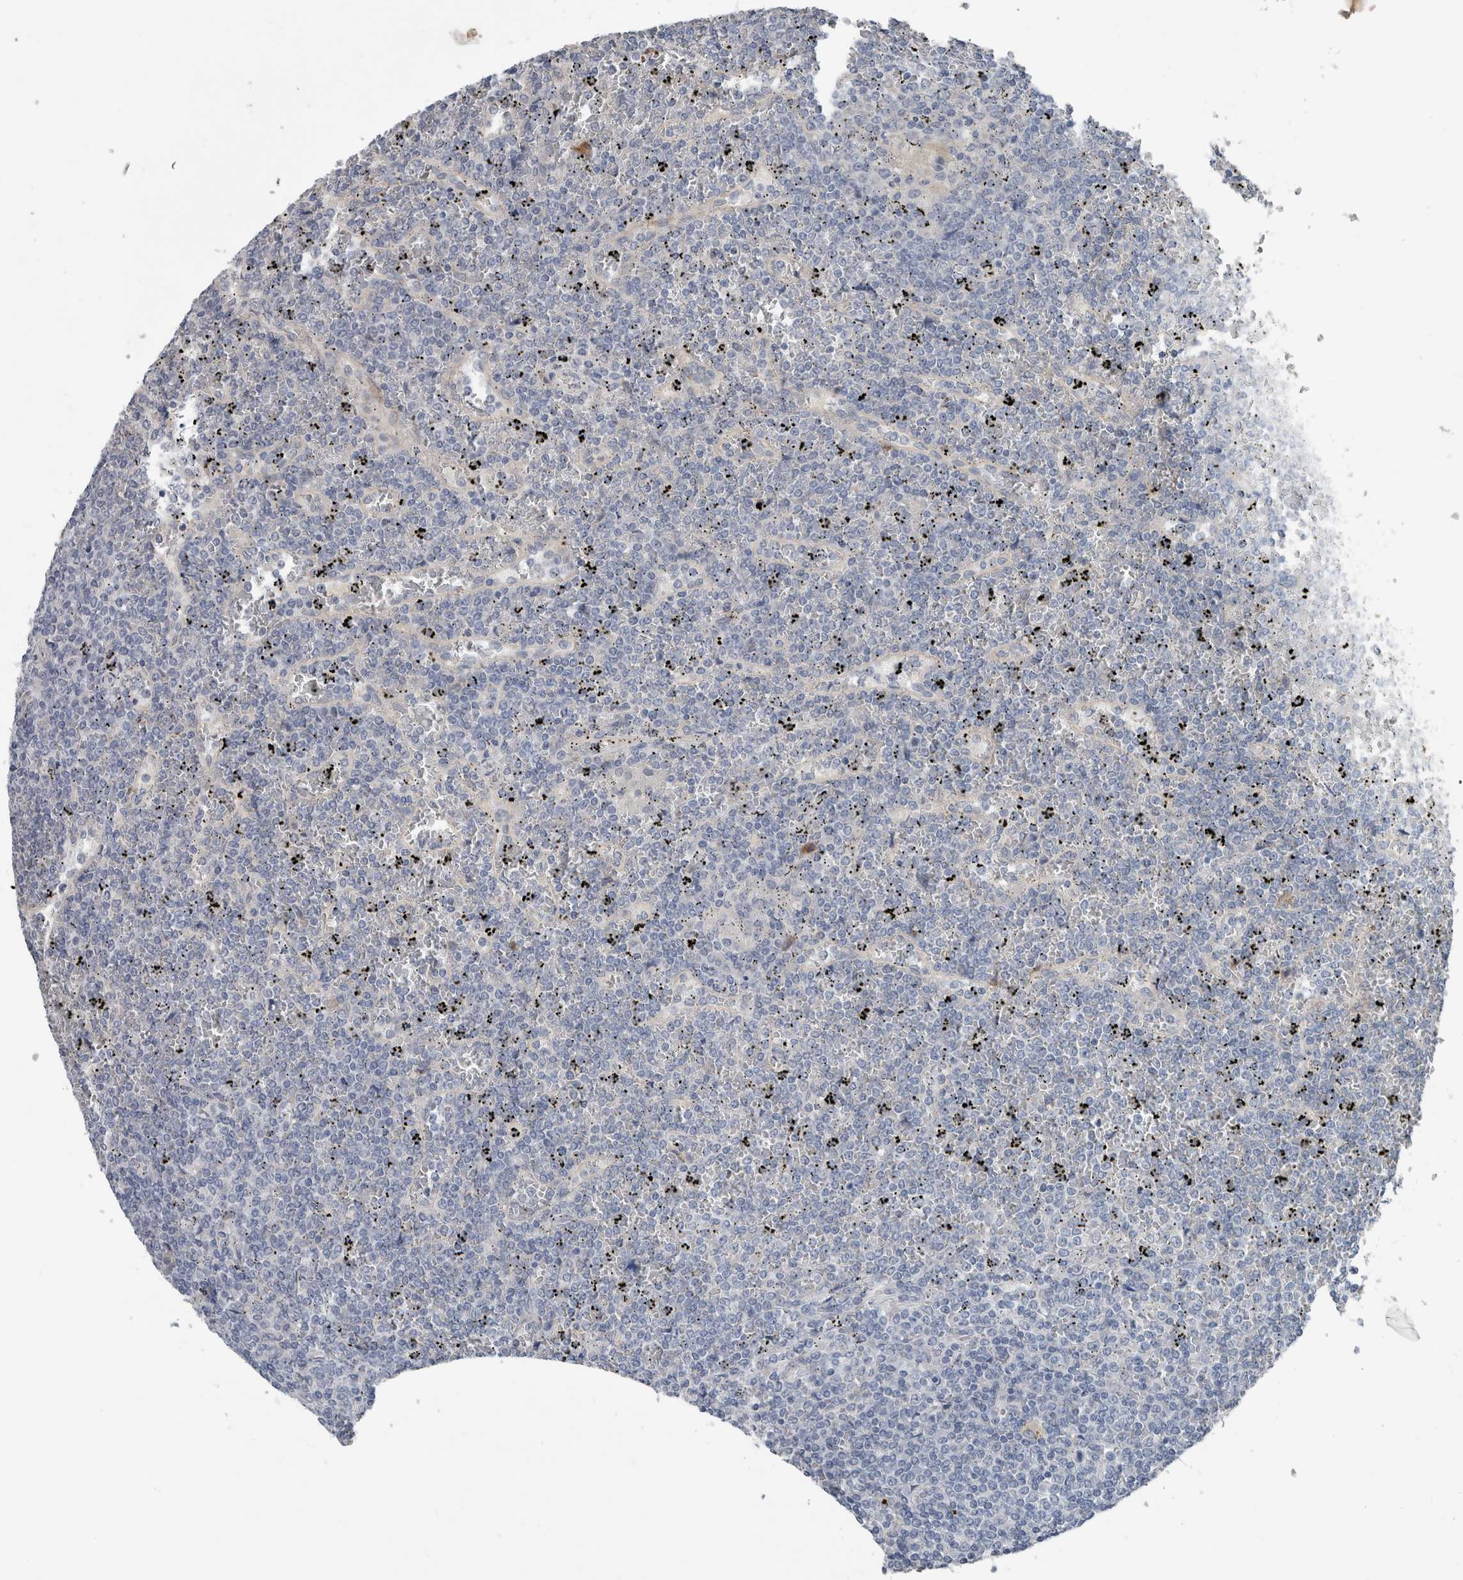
{"staining": {"intensity": "negative", "quantity": "none", "location": "none"}, "tissue": "lymphoma", "cell_type": "Tumor cells", "image_type": "cancer", "snomed": [{"axis": "morphology", "description": "Malignant lymphoma, non-Hodgkin's type, Low grade"}, {"axis": "topography", "description": "Spleen"}], "caption": "Immunohistochemical staining of malignant lymphoma, non-Hodgkin's type (low-grade) shows no significant expression in tumor cells.", "gene": "CRNN", "patient": {"sex": "female", "age": 19}}